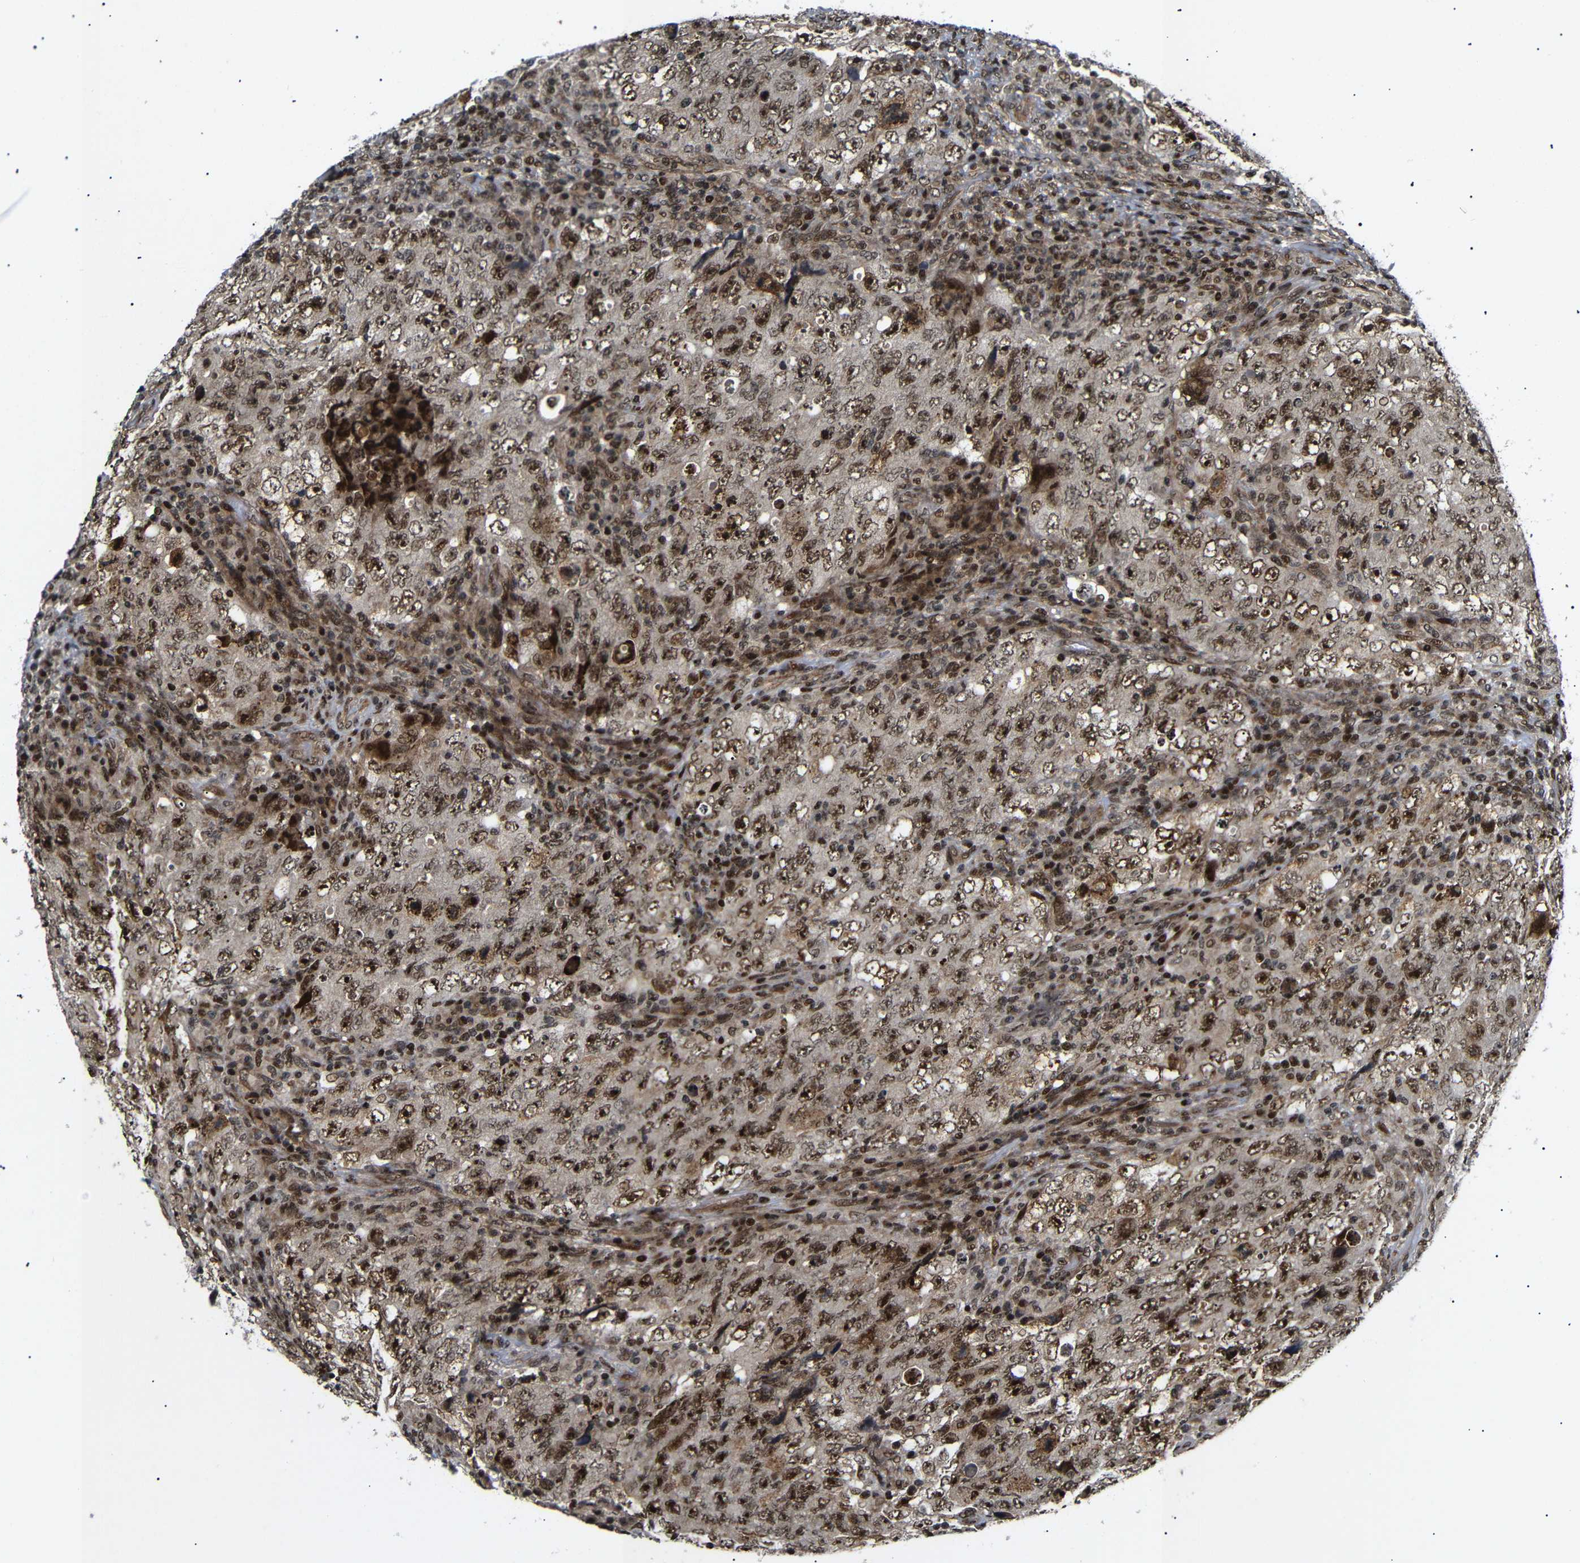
{"staining": {"intensity": "strong", "quantity": ">75%", "location": "nuclear"}, "tissue": "testis cancer", "cell_type": "Tumor cells", "image_type": "cancer", "snomed": [{"axis": "morphology", "description": "Carcinoma, Embryonal, NOS"}, {"axis": "topography", "description": "Testis"}], "caption": "Strong nuclear protein expression is identified in approximately >75% of tumor cells in testis embryonal carcinoma. The staining is performed using DAB (3,3'-diaminobenzidine) brown chromogen to label protein expression. The nuclei are counter-stained blue using hematoxylin.", "gene": "KIF23", "patient": {"sex": "male", "age": 26}}